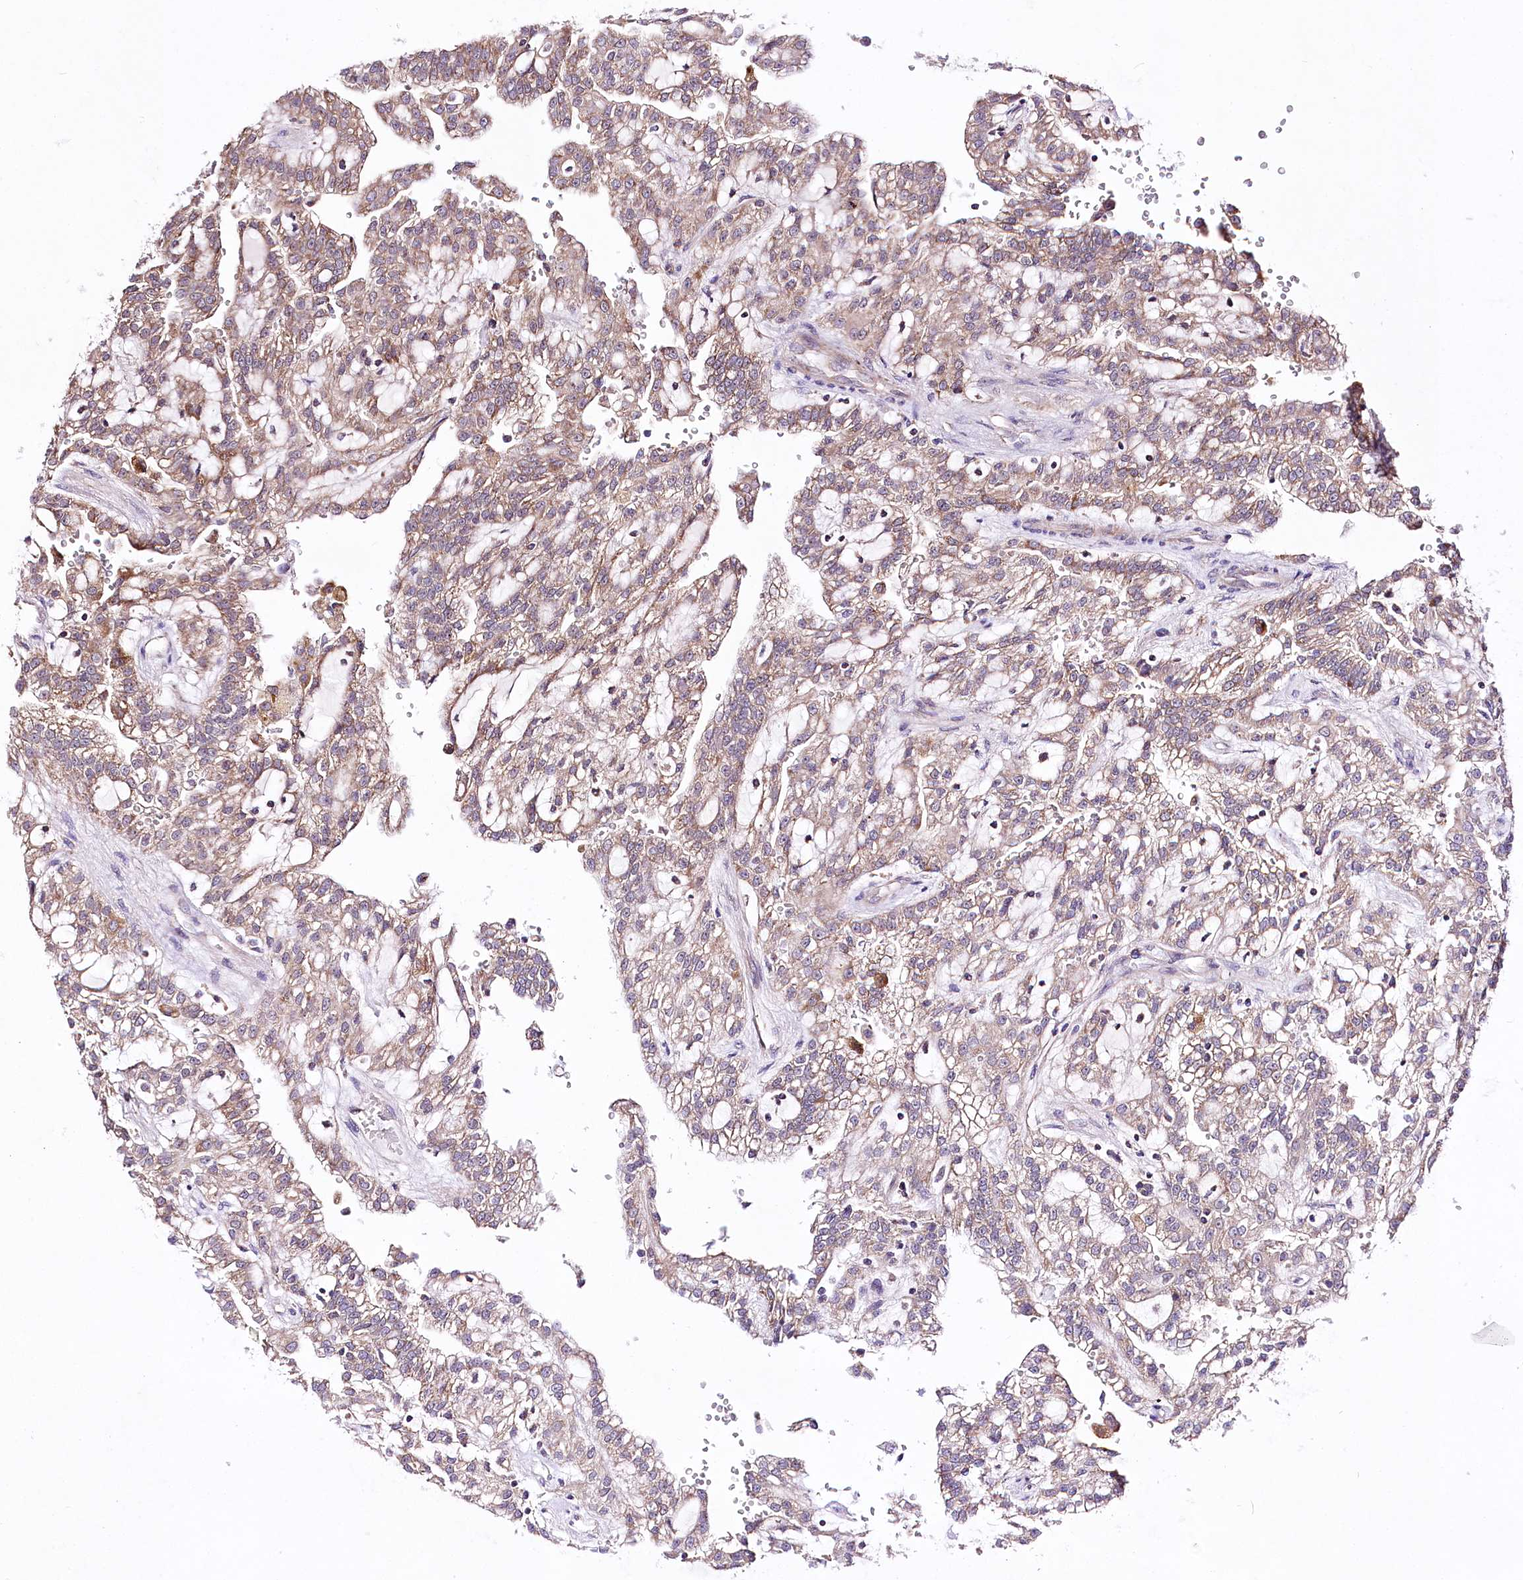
{"staining": {"intensity": "moderate", "quantity": ">75%", "location": "cytoplasmic/membranous"}, "tissue": "renal cancer", "cell_type": "Tumor cells", "image_type": "cancer", "snomed": [{"axis": "morphology", "description": "Adenocarcinoma, NOS"}, {"axis": "topography", "description": "Kidney"}], "caption": "Renal adenocarcinoma stained with DAB IHC reveals medium levels of moderate cytoplasmic/membranous expression in about >75% of tumor cells.", "gene": "ATE1", "patient": {"sex": "male", "age": 63}}